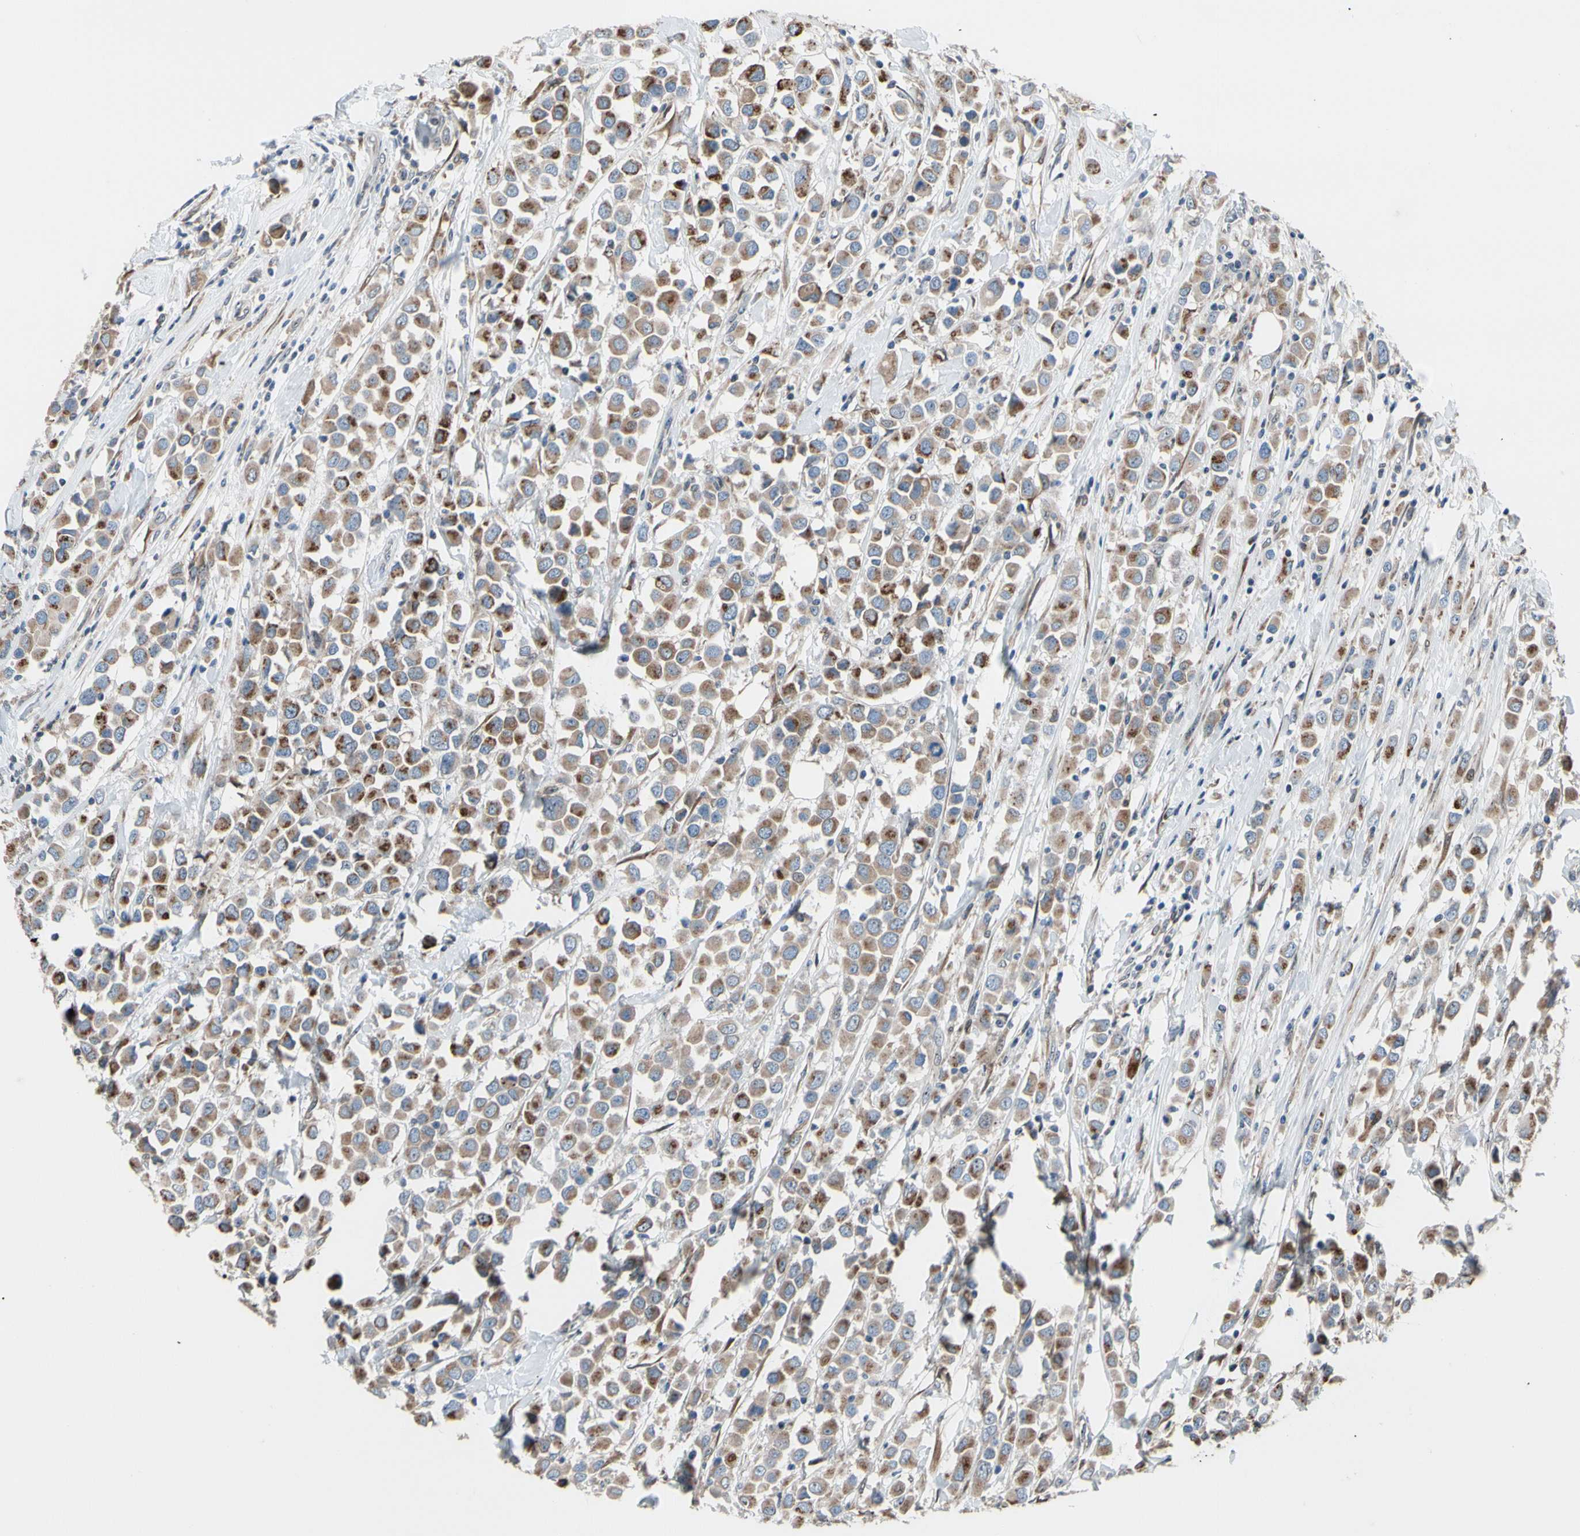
{"staining": {"intensity": "moderate", "quantity": ">75%", "location": "cytoplasmic/membranous"}, "tissue": "breast cancer", "cell_type": "Tumor cells", "image_type": "cancer", "snomed": [{"axis": "morphology", "description": "Duct carcinoma"}, {"axis": "topography", "description": "Breast"}], "caption": "Immunohistochemistry photomicrograph of intraductal carcinoma (breast) stained for a protein (brown), which reveals medium levels of moderate cytoplasmic/membranous staining in about >75% of tumor cells.", "gene": "TMED7", "patient": {"sex": "female", "age": 61}}